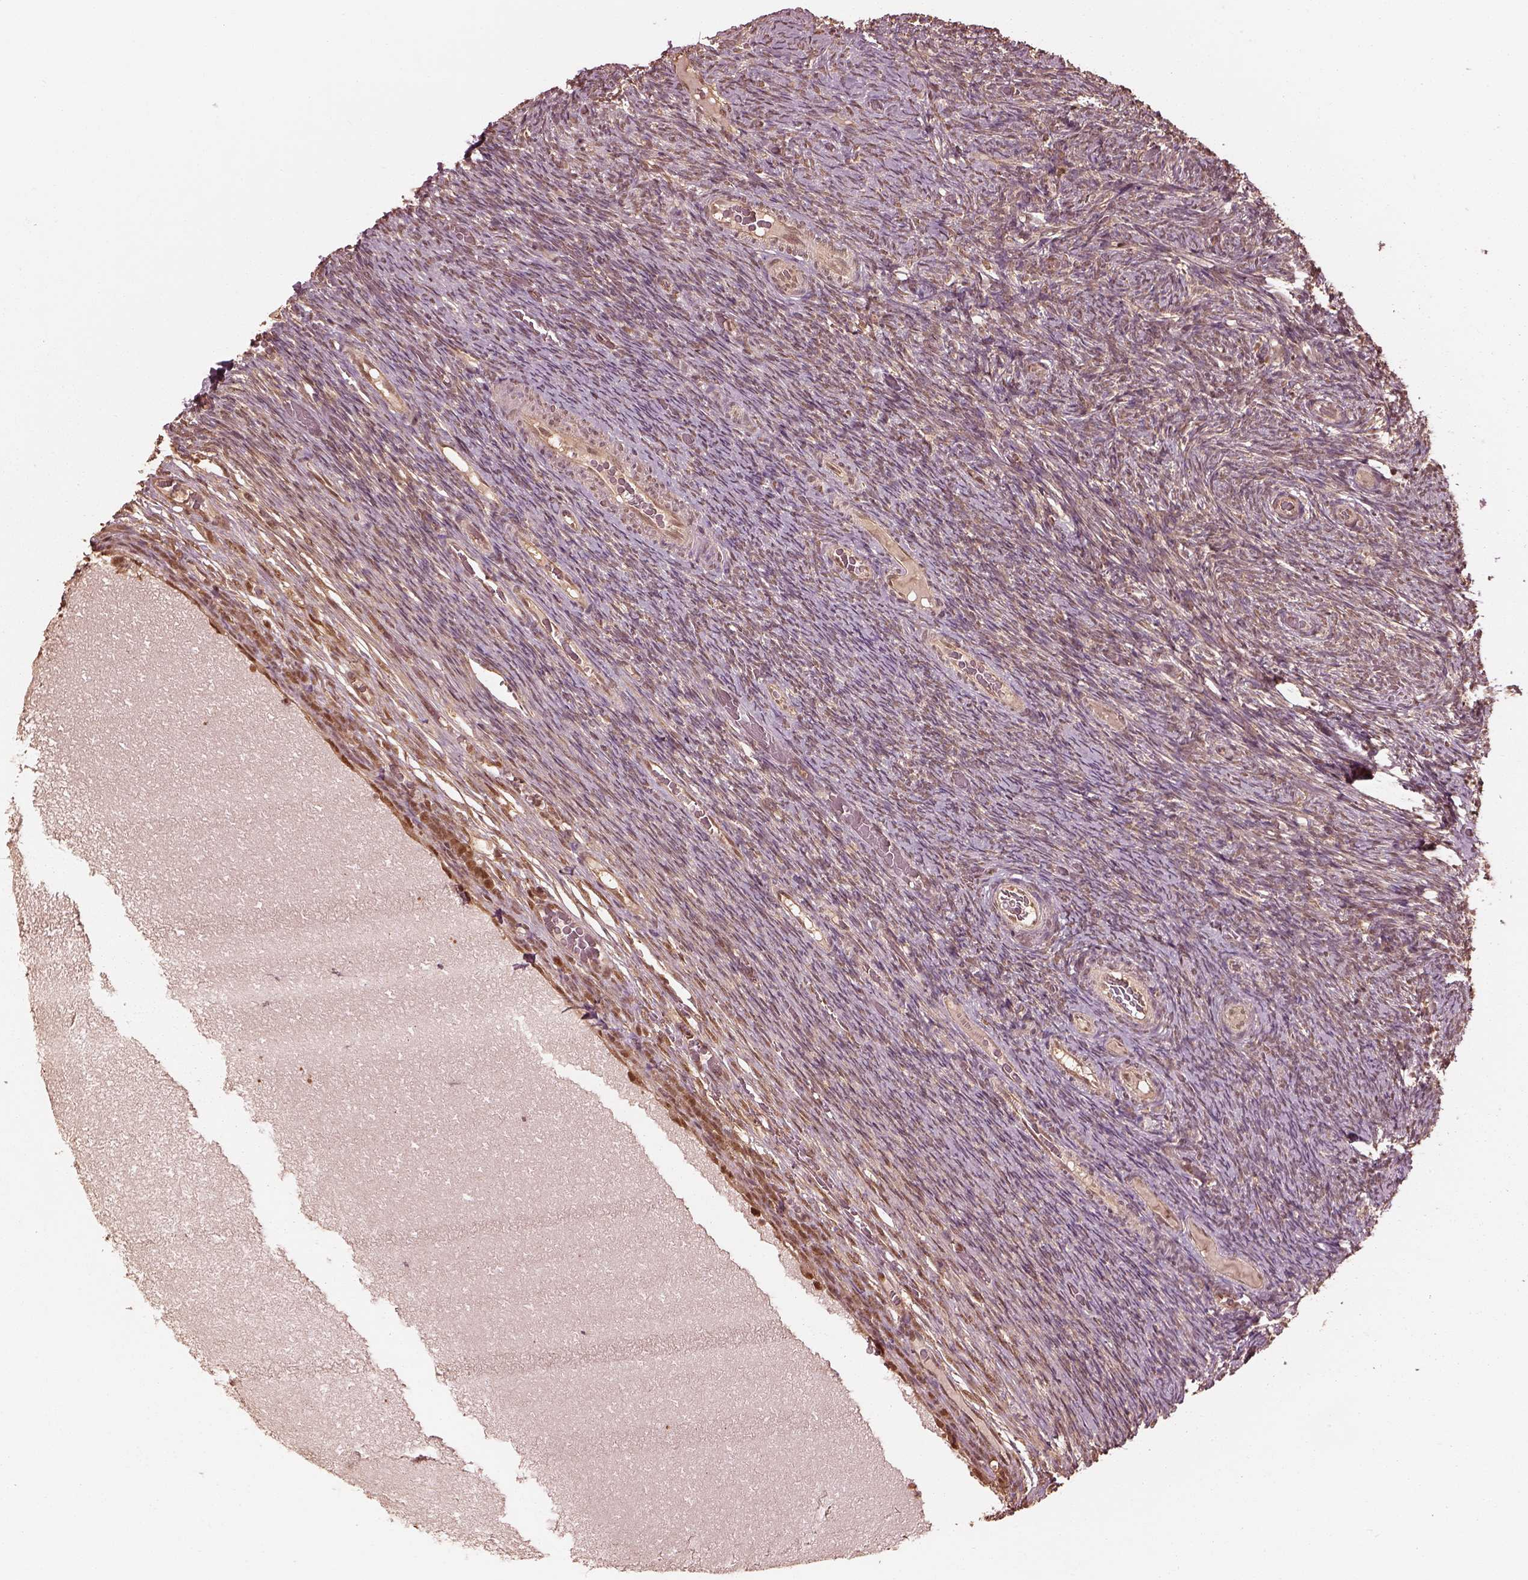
{"staining": {"intensity": "weak", "quantity": "25%-75%", "location": "cytoplasmic/membranous"}, "tissue": "ovary", "cell_type": "Ovarian stroma cells", "image_type": "normal", "snomed": [{"axis": "morphology", "description": "Normal tissue, NOS"}, {"axis": "topography", "description": "Ovary"}], "caption": "Unremarkable ovary exhibits weak cytoplasmic/membranous expression in about 25%-75% of ovarian stroma cells.", "gene": "PSMC5", "patient": {"sex": "female", "age": 34}}